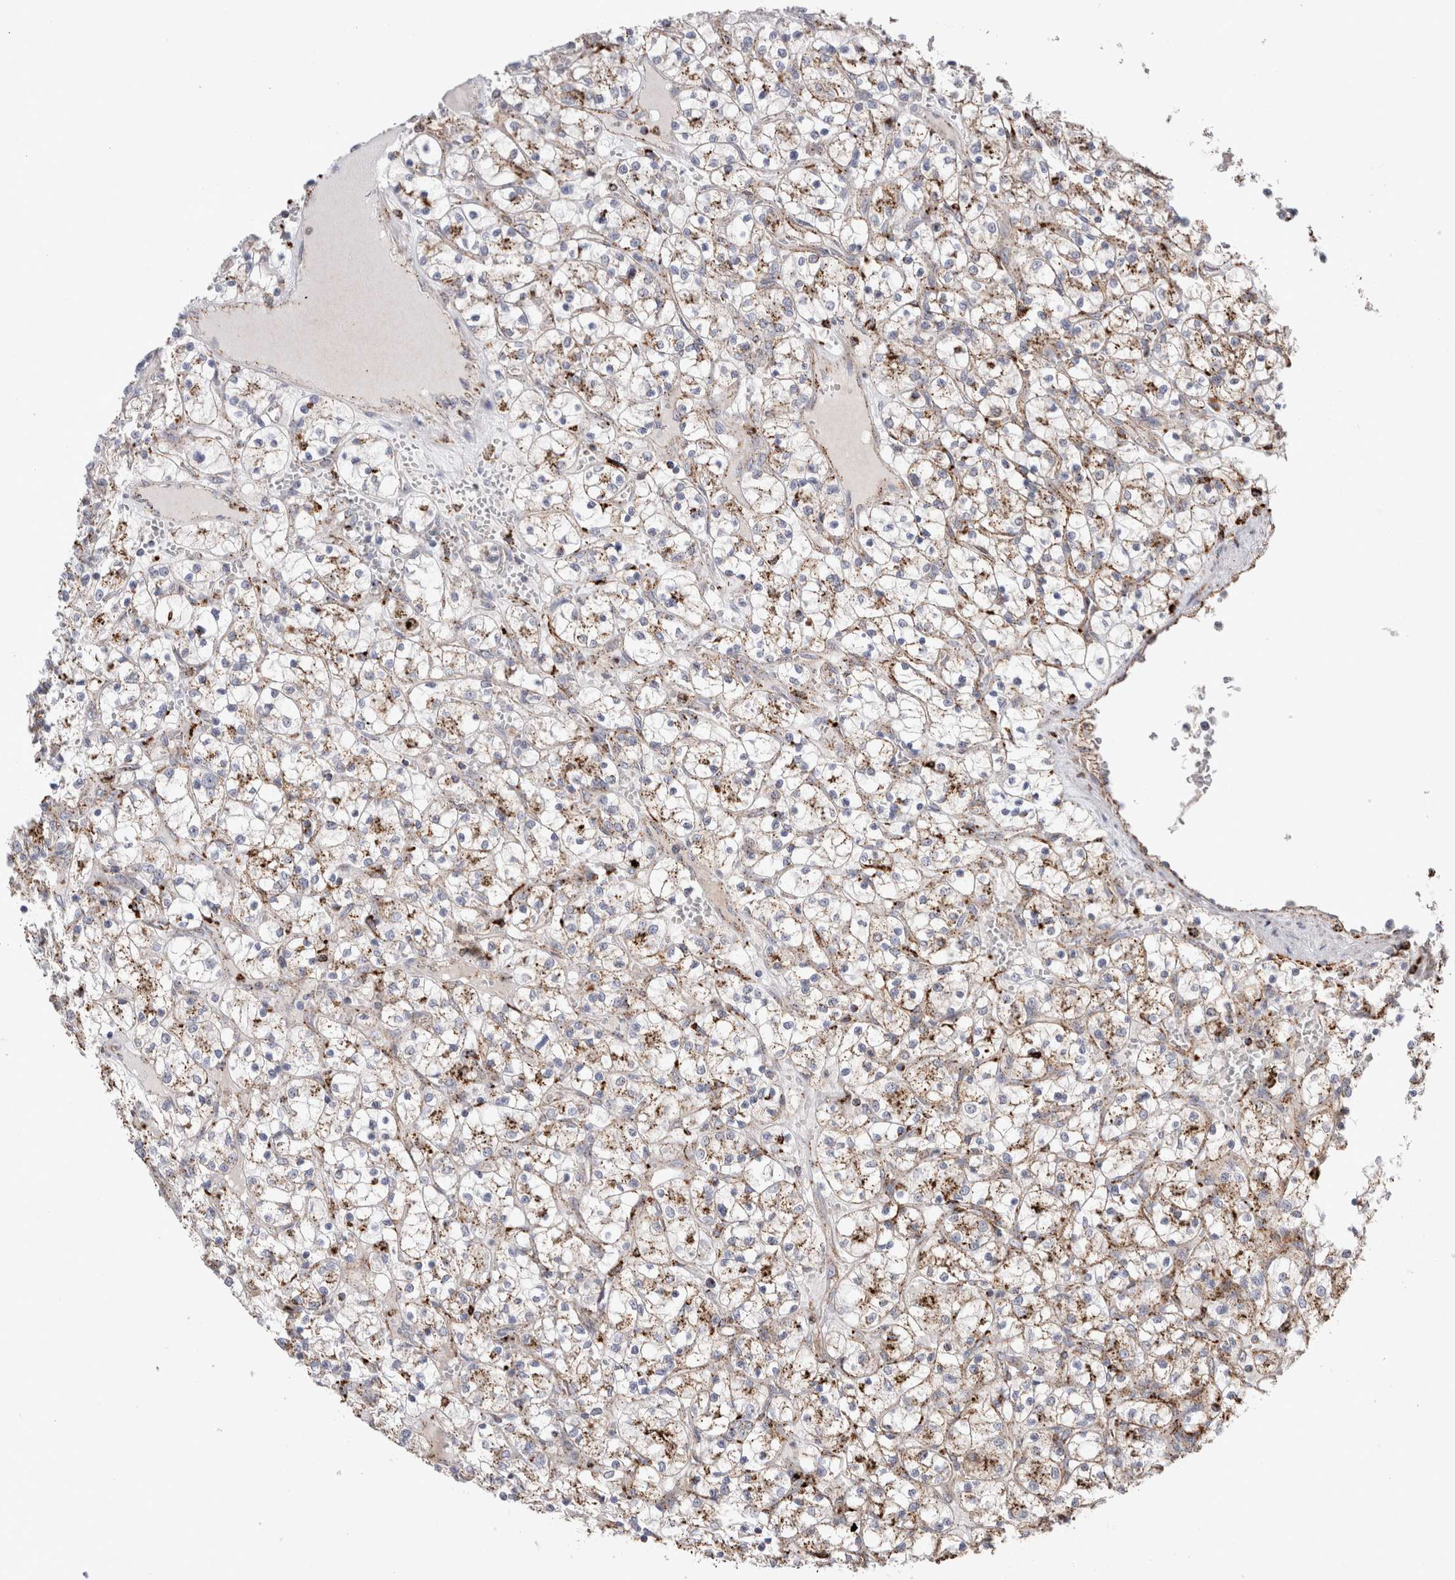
{"staining": {"intensity": "moderate", "quantity": ">75%", "location": "cytoplasmic/membranous"}, "tissue": "renal cancer", "cell_type": "Tumor cells", "image_type": "cancer", "snomed": [{"axis": "morphology", "description": "Adenocarcinoma, NOS"}, {"axis": "topography", "description": "Kidney"}], "caption": "The image demonstrates immunohistochemical staining of renal cancer. There is moderate cytoplasmic/membranous positivity is identified in approximately >75% of tumor cells.", "gene": "CTSA", "patient": {"sex": "female", "age": 69}}